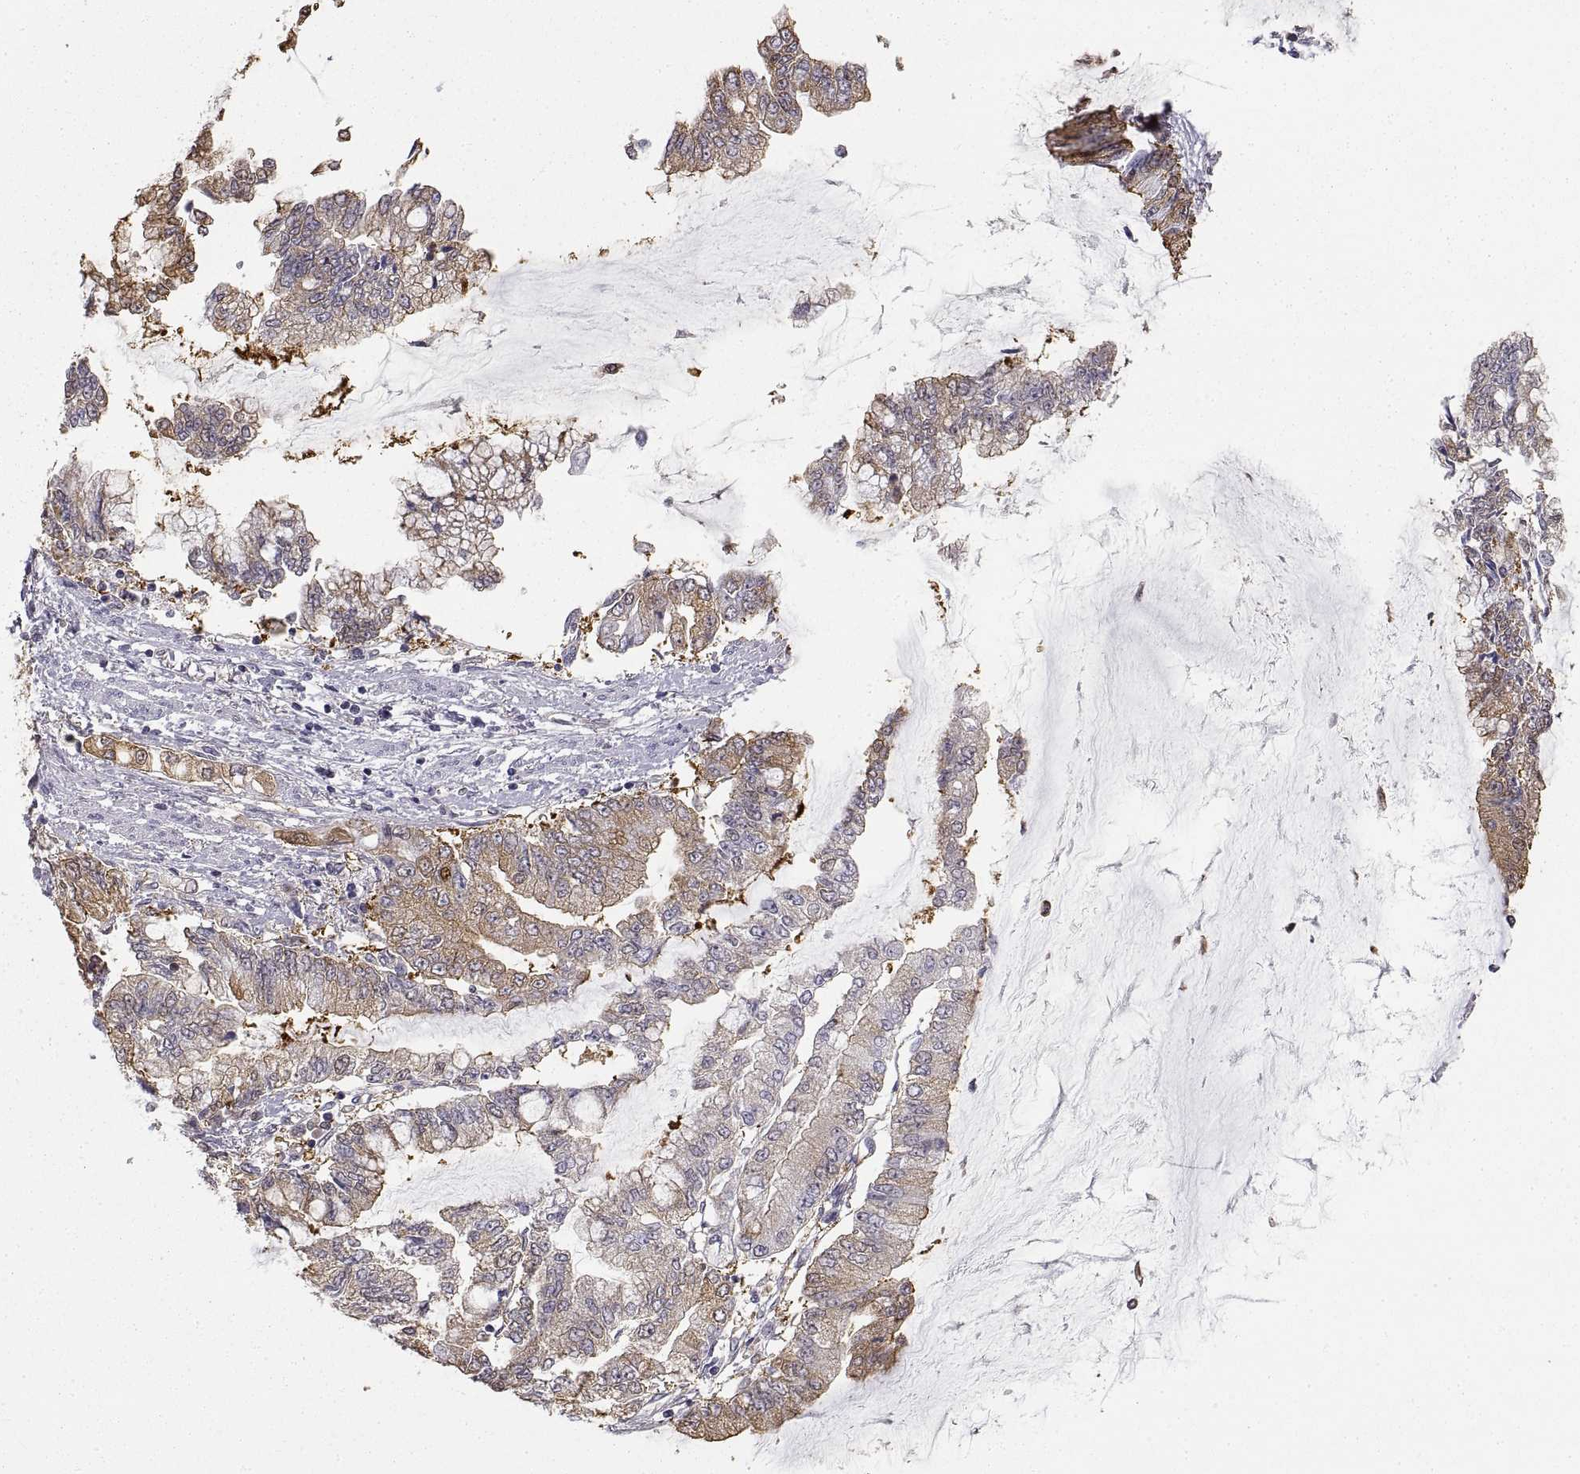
{"staining": {"intensity": "moderate", "quantity": "<25%", "location": "cytoplasmic/membranous"}, "tissue": "stomach cancer", "cell_type": "Tumor cells", "image_type": "cancer", "snomed": [{"axis": "morphology", "description": "Adenocarcinoma, NOS"}, {"axis": "topography", "description": "Stomach, upper"}], "caption": "Immunohistochemical staining of human stomach cancer (adenocarcinoma) reveals low levels of moderate cytoplasmic/membranous positivity in approximately <25% of tumor cells.", "gene": "HSP90AB1", "patient": {"sex": "female", "age": 74}}